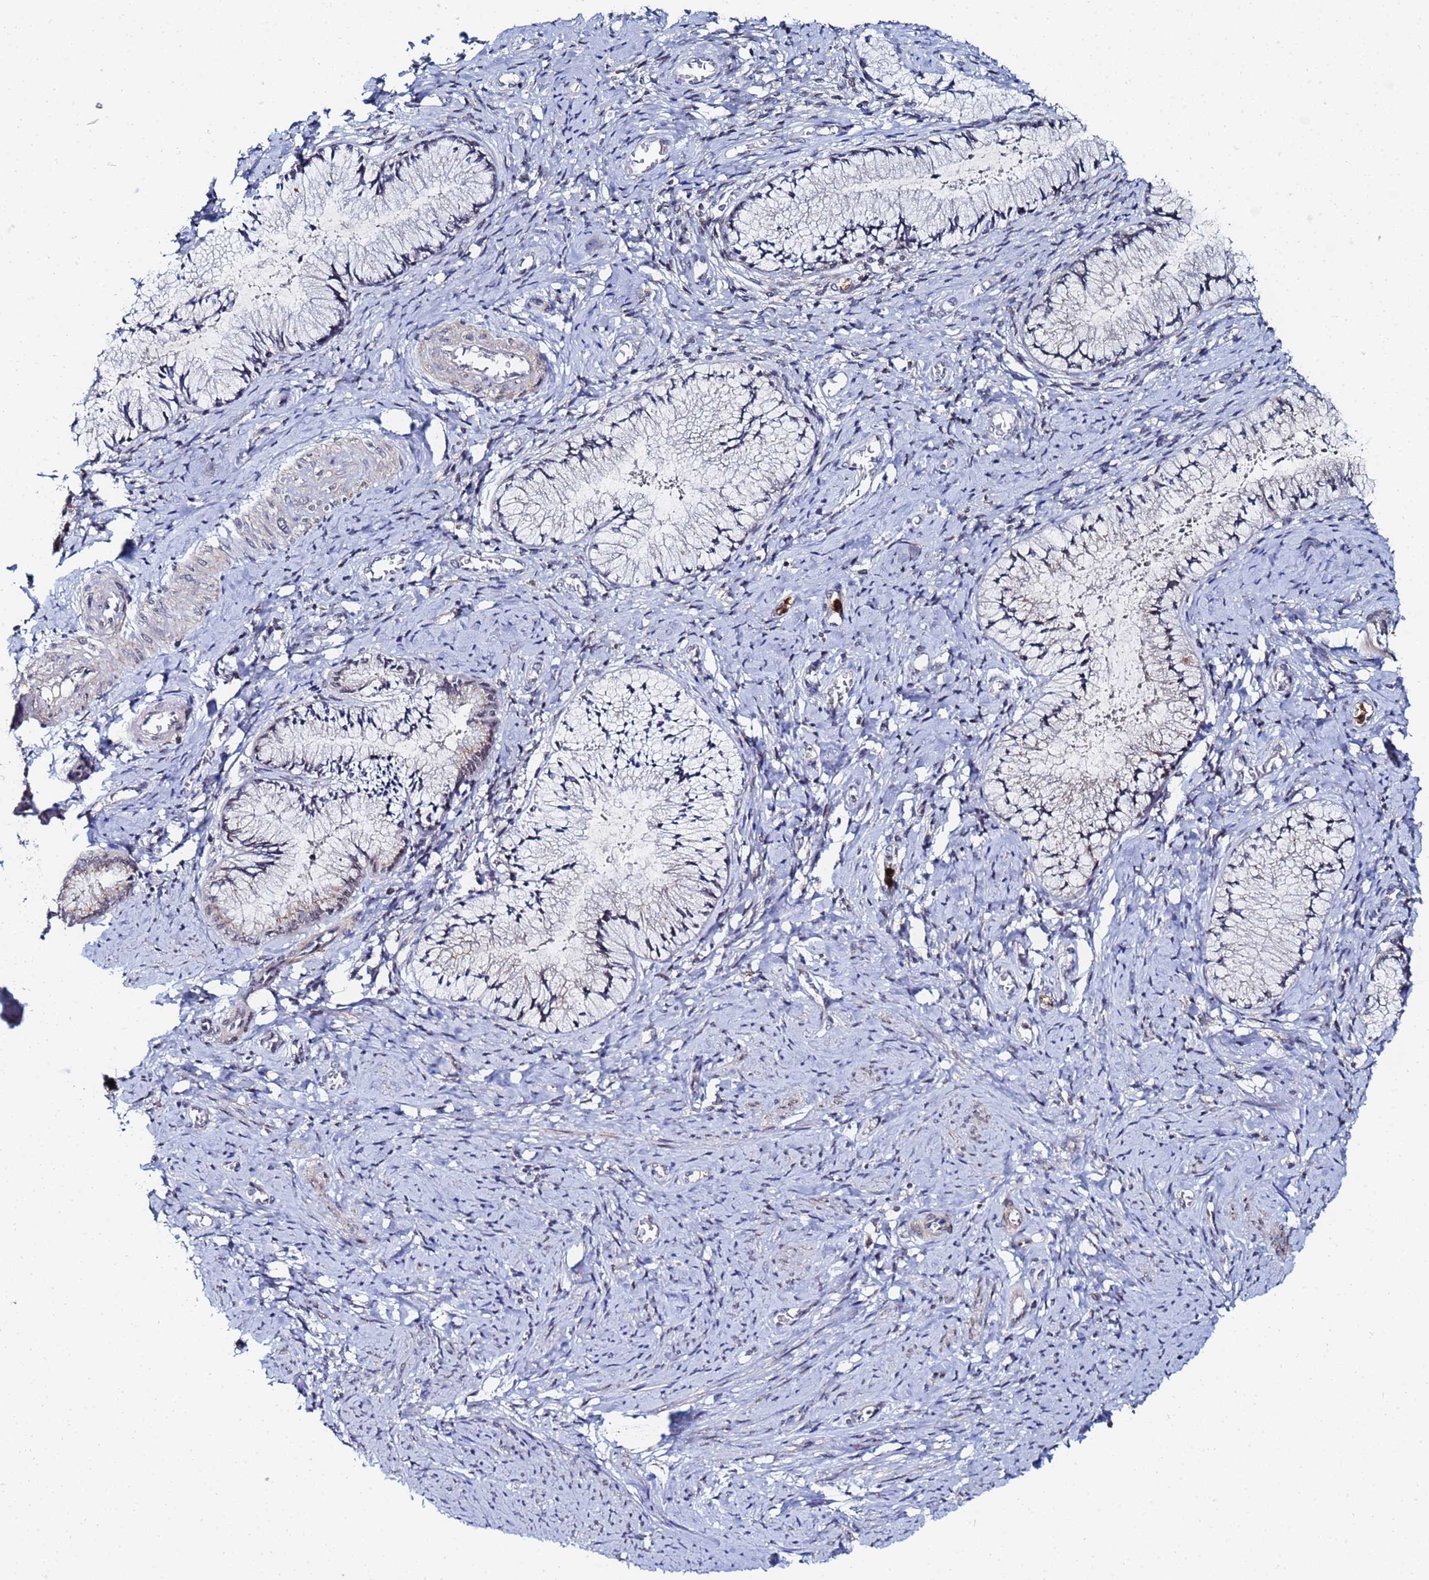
{"staining": {"intensity": "weak", "quantity": "<25%", "location": "cytoplasmic/membranous,nuclear"}, "tissue": "cervix", "cell_type": "Glandular cells", "image_type": "normal", "snomed": [{"axis": "morphology", "description": "Normal tissue, NOS"}, {"axis": "topography", "description": "Cervix"}], "caption": "Human cervix stained for a protein using IHC displays no staining in glandular cells.", "gene": "MTCL1", "patient": {"sex": "female", "age": 42}}